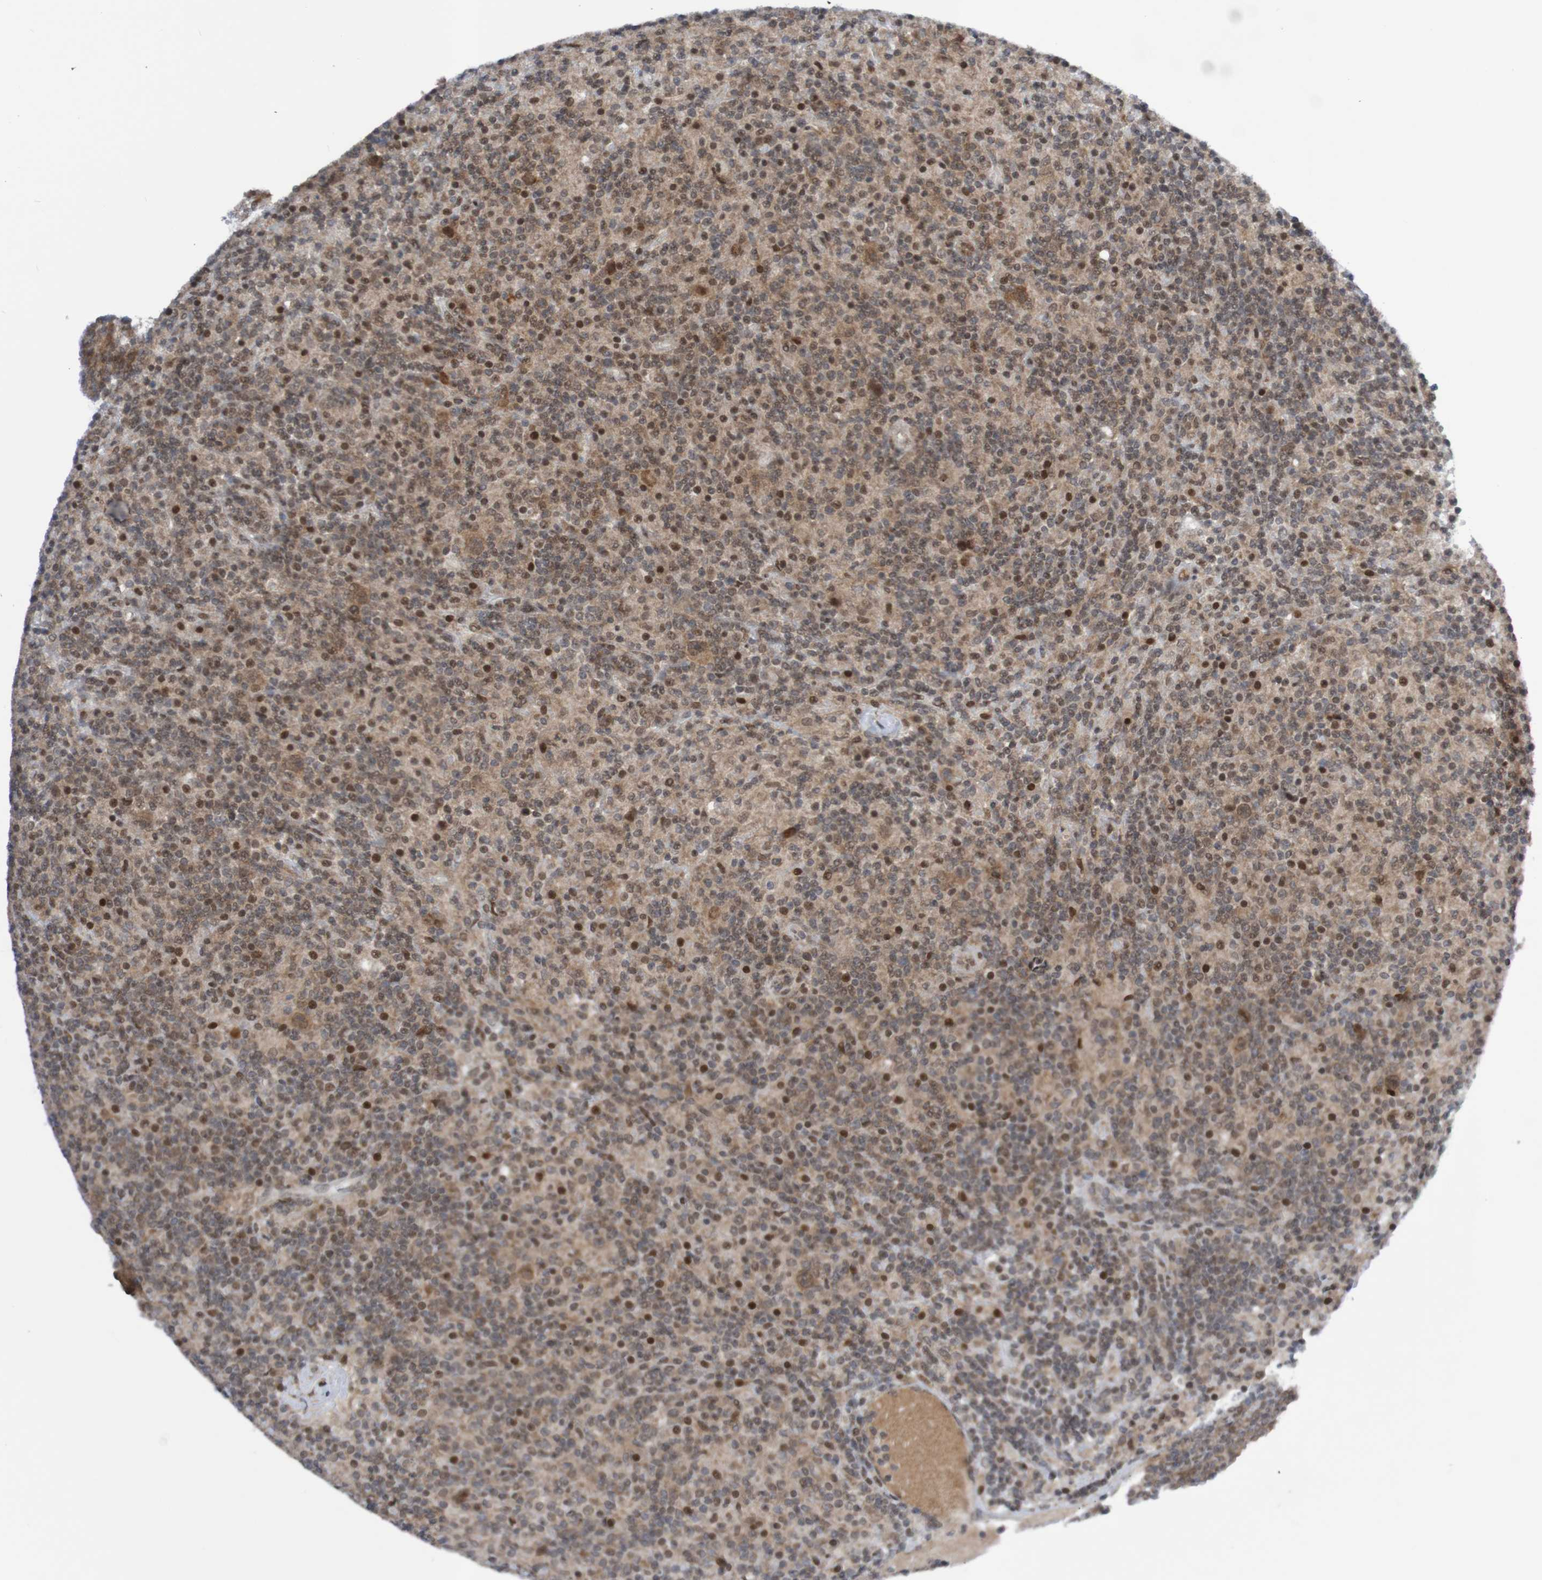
{"staining": {"intensity": "moderate", "quantity": ">75%", "location": "cytoplasmic/membranous"}, "tissue": "lymphoma", "cell_type": "Tumor cells", "image_type": "cancer", "snomed": [{"axis": "morphology", "description": "Hodgkin's disease, NOS"}, {"axis": "topography", "description": "Lymph node"}], "caption": "The histopathology image shows a brown stain indicating the presence of a protein in the cytoplasmic/membranous of tumor cells in Hodgkin's disease.", "gene": "ITLN1", "patient": {"sex": "male", "age": 70}}